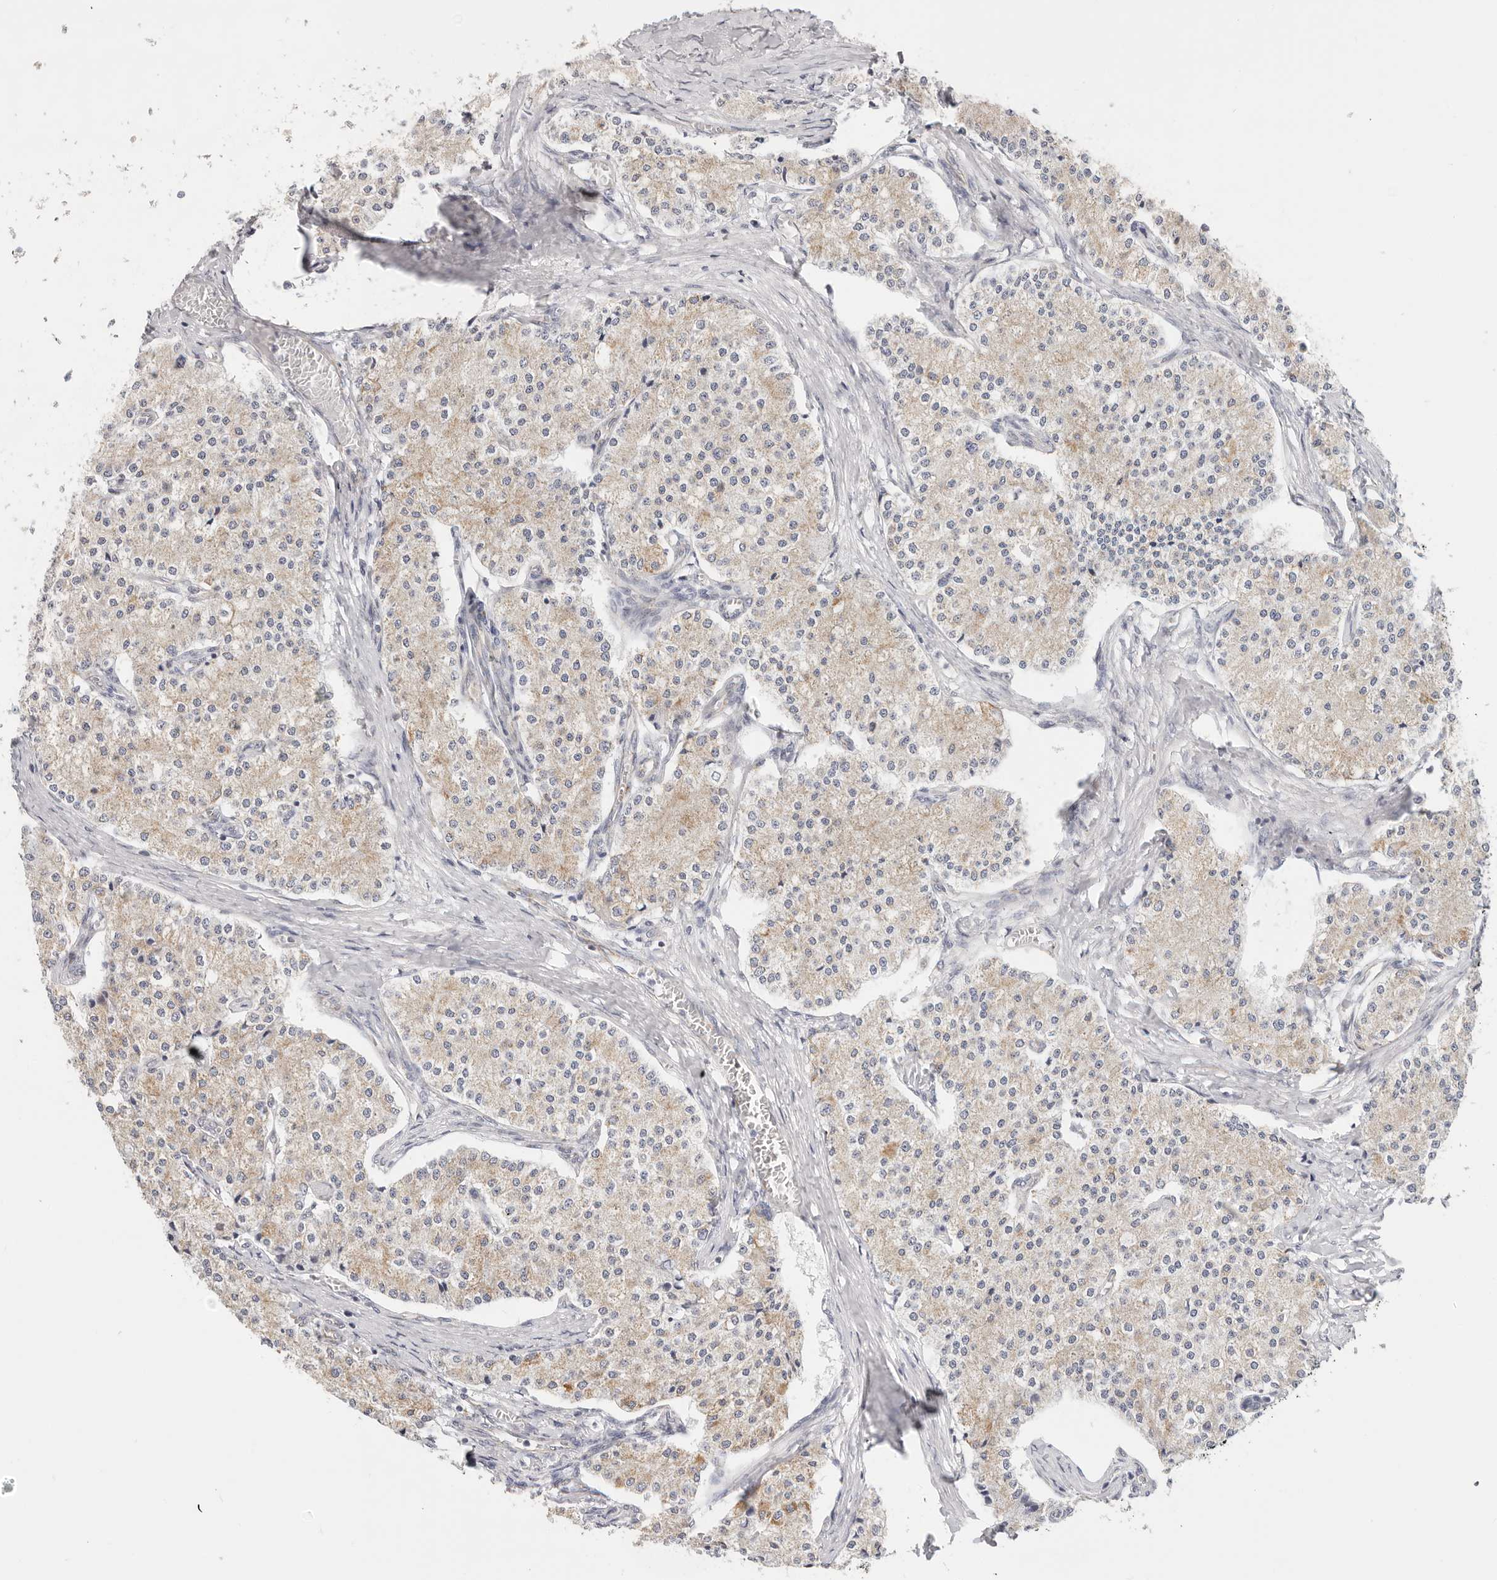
{"staining": {"intensity": "weak", "quantity": ">75%", "location": "cytoplasmic/membranous"}, "tissue": "carcinoid", "cell_type": "Tumor cells", "image_type": "cancer", "snomed": [{"axis": "morphology", "description": "Carcinoid, malignant, NOS"}, {"axis": "topography", "description": "Colon"}], "caption": "A brown stain shows weak cytoplasmic/membranous positivity of a protein in human carcinoid tumor cells. The staining is performed using DAB brown chromogen to label protein expression. The nuclei are counter-stained blue using hematoxylin.", "gene": "AFDN", "patient": {"sex": "female", "age": 52}}